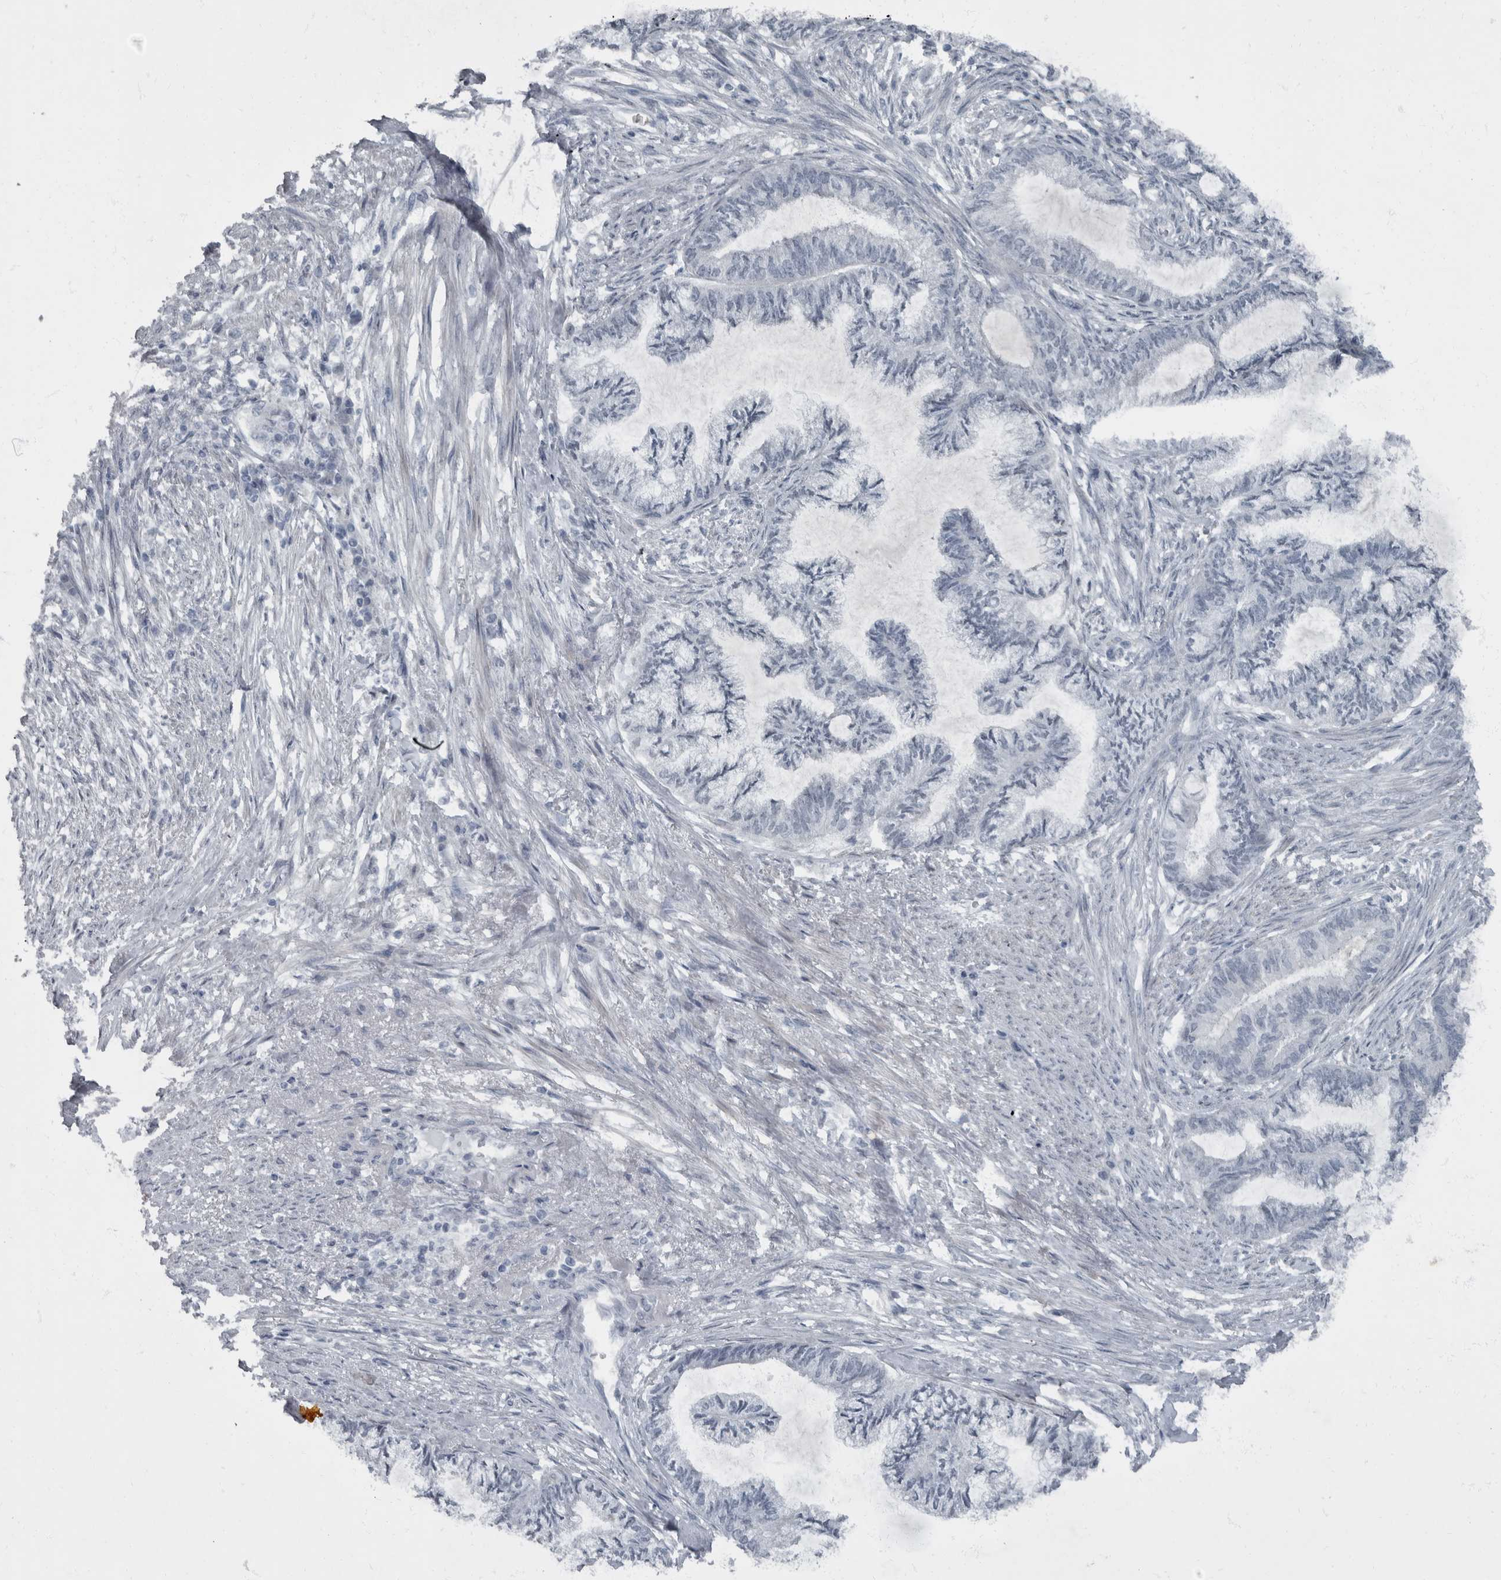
{"staining": {"intensity": "negative", "quantity": "none", "location": "none"}, "tissue": "endometrial cancer", "cell_type": "Tumor cells", "image_type": "cancer", "snomed": [{"axis": "morphology", "description": "Adenocarcinoma, NOS"}, {"axis": "topography", "description": "Endometrium"}], "caption": "Immunohistochemical staining of human endometrial cancer (adenocarcinoma) reveals no significant expression in tumor cells.", "gene": "WDR33", "patient": {"sex": "female", "age": 86}}